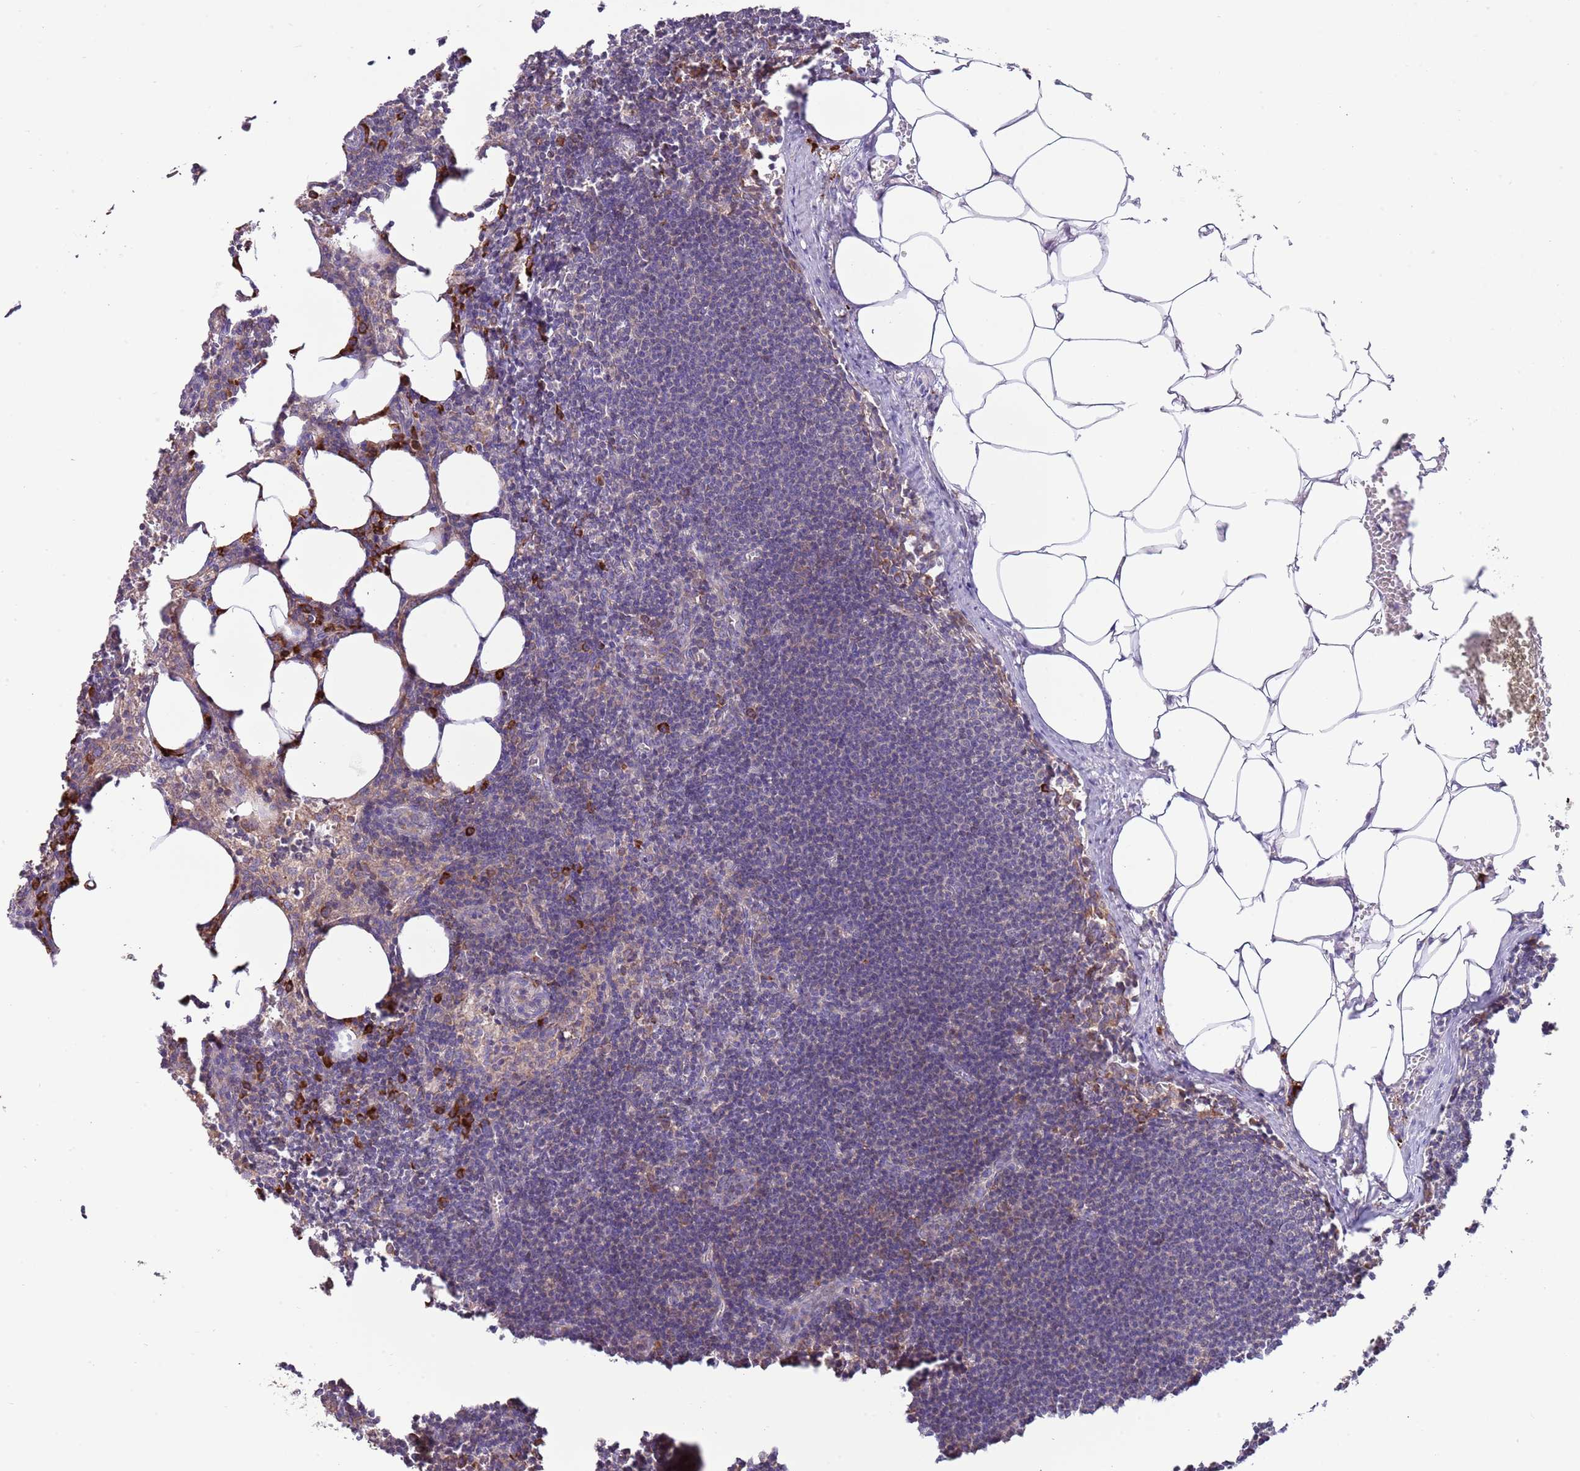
{"staining": {"intensity": "strong", "quantity": "<25%", "location": "cytoplasmic/membranous"}, "tissue": "lymph node", "cell_type": "Non-germinal center cells", "image_type": "normal", "snomed": [{"axis": "morphology", "description": "Normal tissue, NOS"}, {"axis": "topography", "description": "Lymph node"}], "caption": "A brown stain labels strong cytoplasmic/membranous staining of a protein in non-germinal center cells of normal human lymph node. Using DAB (brown) and hematoxylin (blue) stains, captured at high magnification using brightfield microscopy.", "gene": "DAND5", "patient": {"sex": "female", "age": 30}}